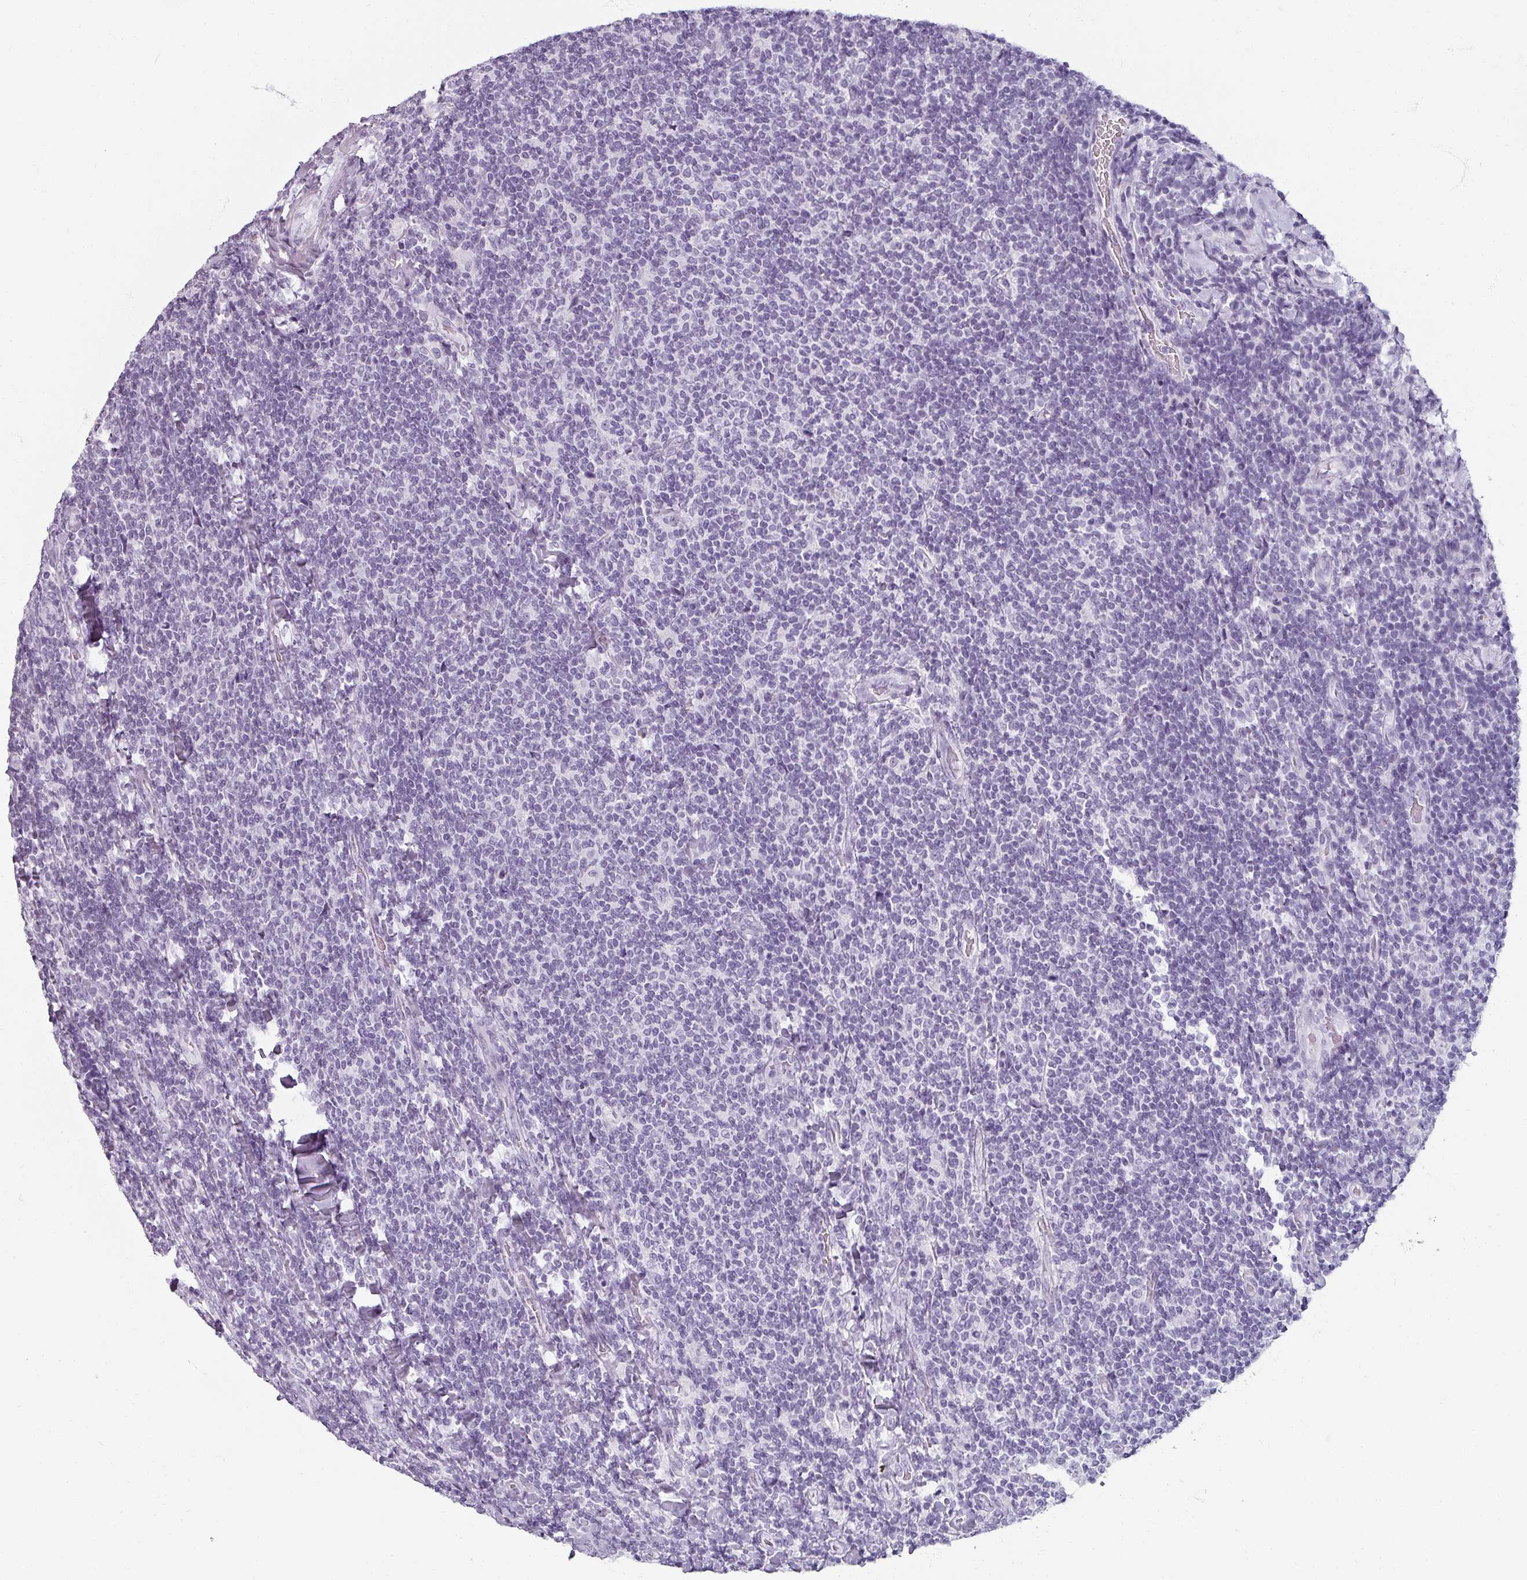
{"staining": {"intensity": "negative", "quantity": "none", "location": "none"}, "tissue": "lymphoma", "cell_type": "Tumor cells", "image_type": "cancer", "snomed": [{"axis": "morphology", "description": "Malignant lymphoma, non-Hodgkin's type, Low grade"}, {"axis": "topography", "description": "Lymph node"}], "caption": "There is no significant staining in tumor cells of lymphoma. (DAB IHC, high magnification).", "gene": "REG3G", "patient": {"sex": "male", "age": 52}}